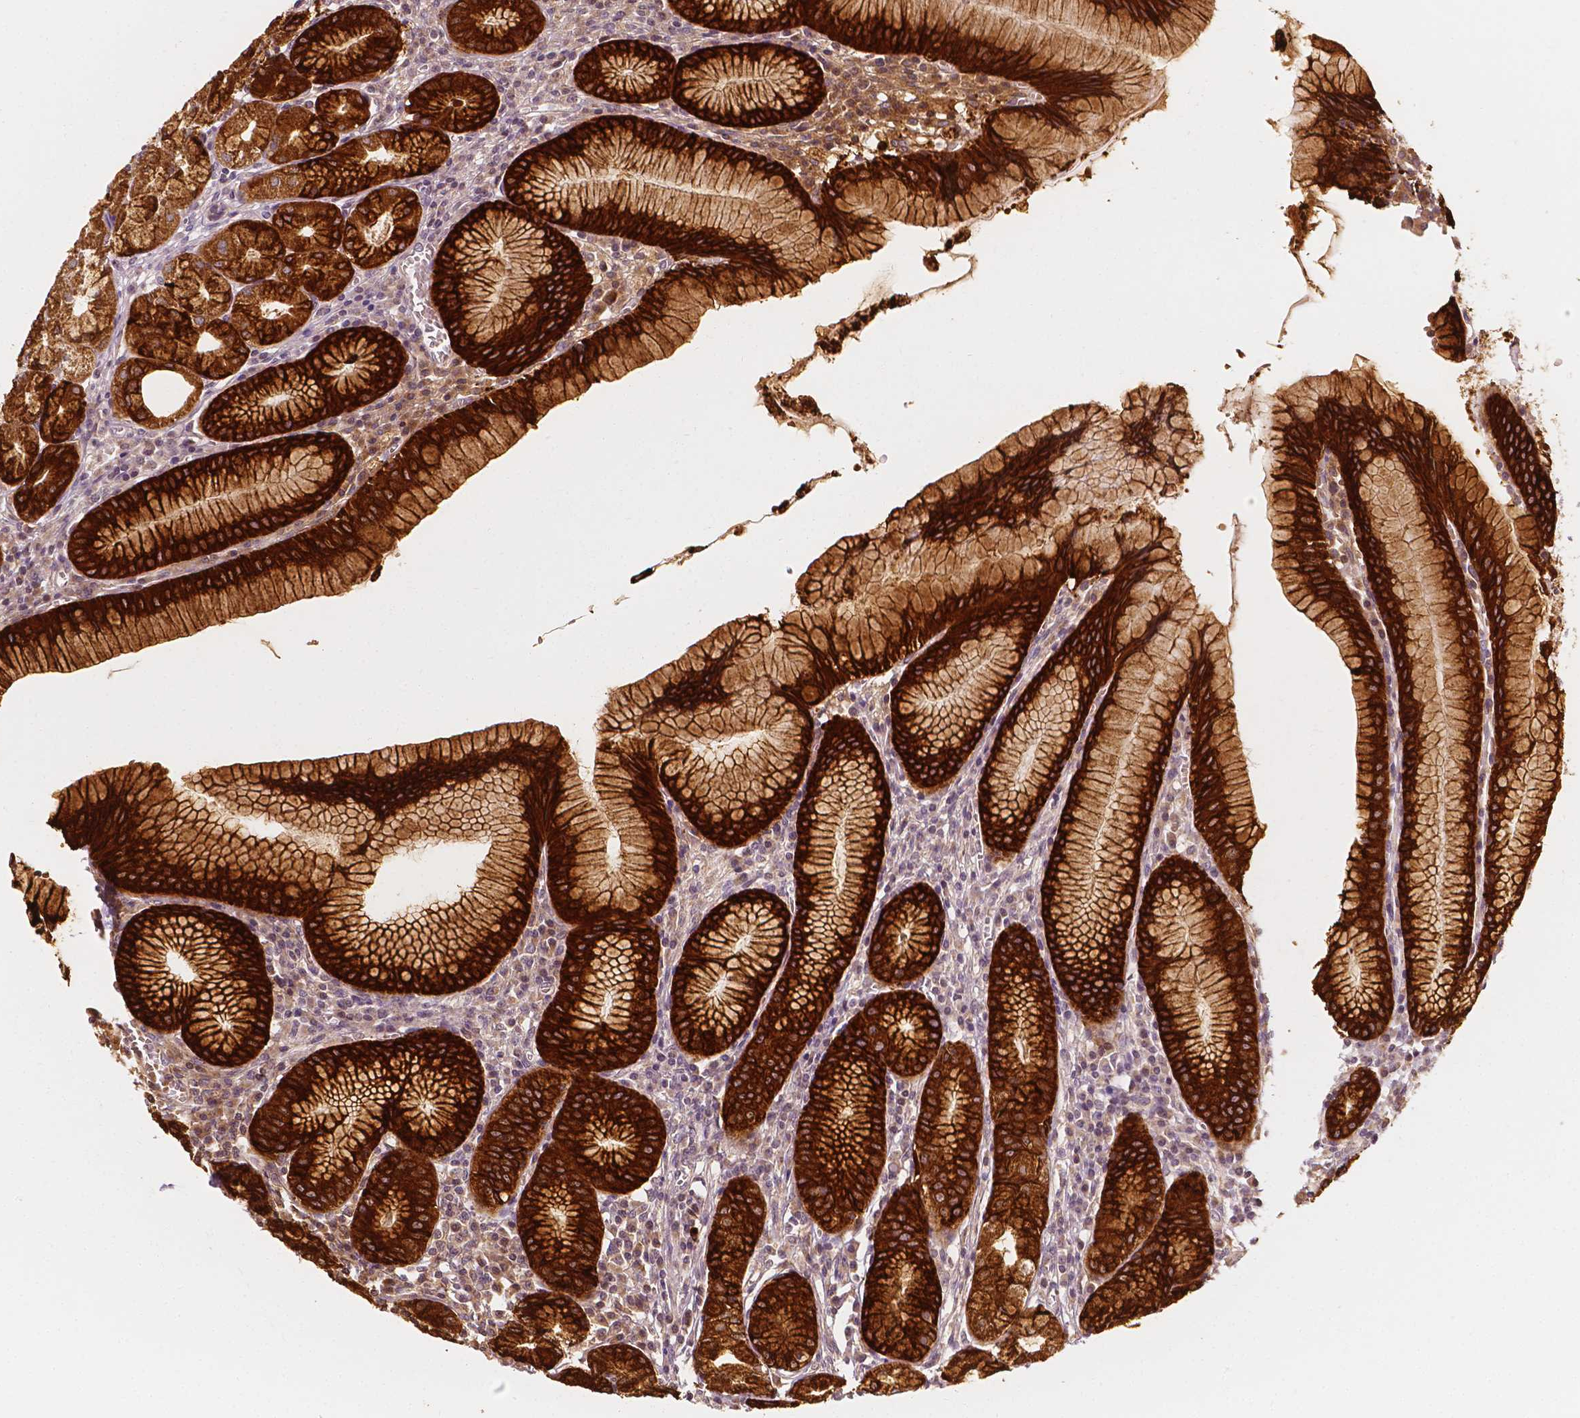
{"staining": {"intensity": "strong", "quantity": "25%-75%", "location": "cytoplasmic/membranous"}, "tissue": "stomach", "cell_type": "Glandular cells", "image_type": "normal", "snomed": [{"axis": "morphology", "description": "Normal tissue, NOS"}, {"axis": "topography", "description": "Stomach"}], "caption": "Normal stomach was stained to show a protein in brown. There is high levels of strong cytoplasmic/membranous staining in approximately 25%-75% of glandular cells.", "gene": "SHPK", "patient": {"sex": "male", "age": 55}}